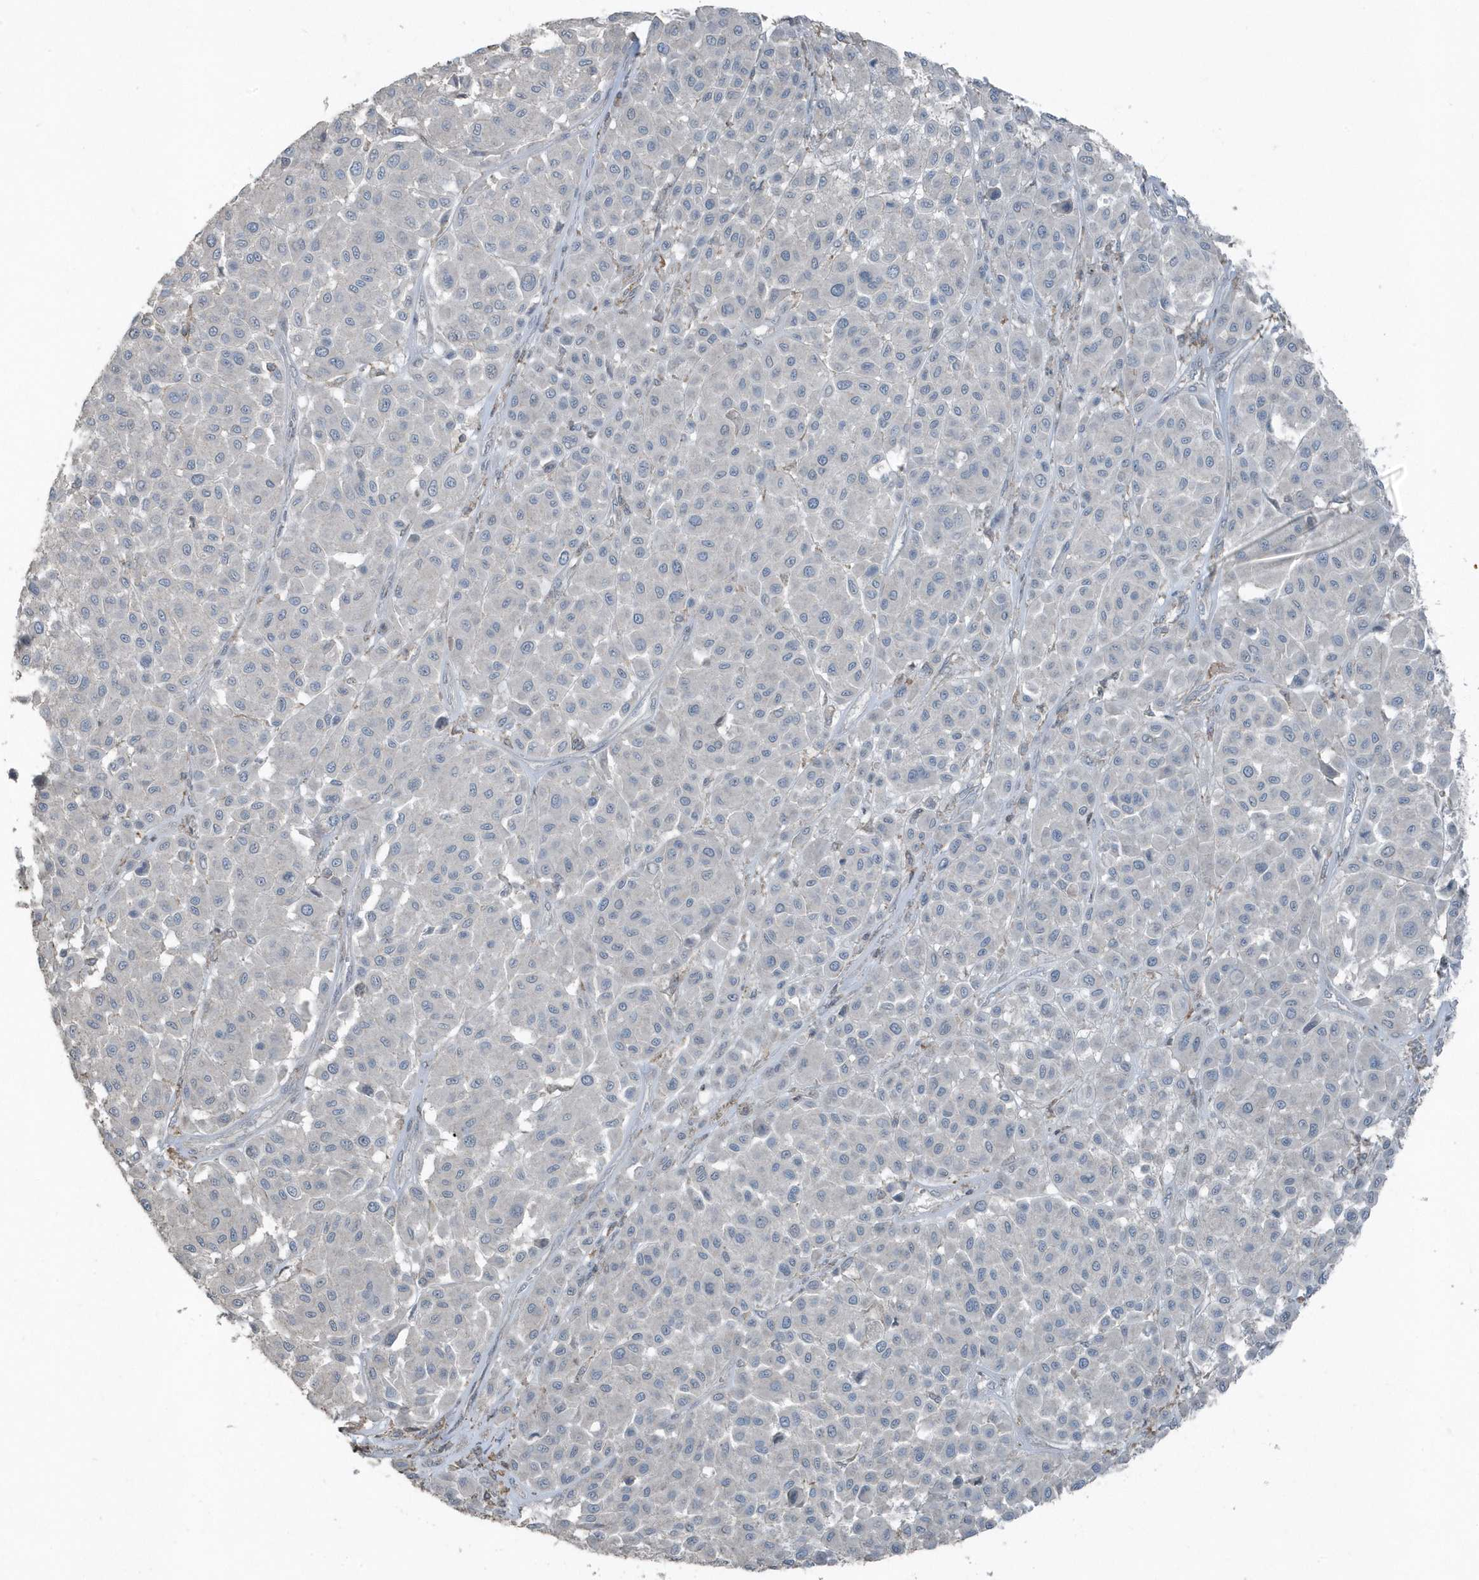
{"staining": {"intensity": "negative", "quantity": "none", "location": "none"}, "tissue": "melanoma", "cell_type": "Tumor cells", "image_type": "cancer", "snomed": [{"axis": "morphology", "description": "Malignant melanoma, Metastatic site"}, {"axis": "topography", "description": "Soft tissue"}], "caption": "Human melanoma stained for a protein using immunohistochemistry (IHC) reveals no staining in tumor cells.", "gene": "ACTC1", "patient": {"sex": "male", "age": 41}}